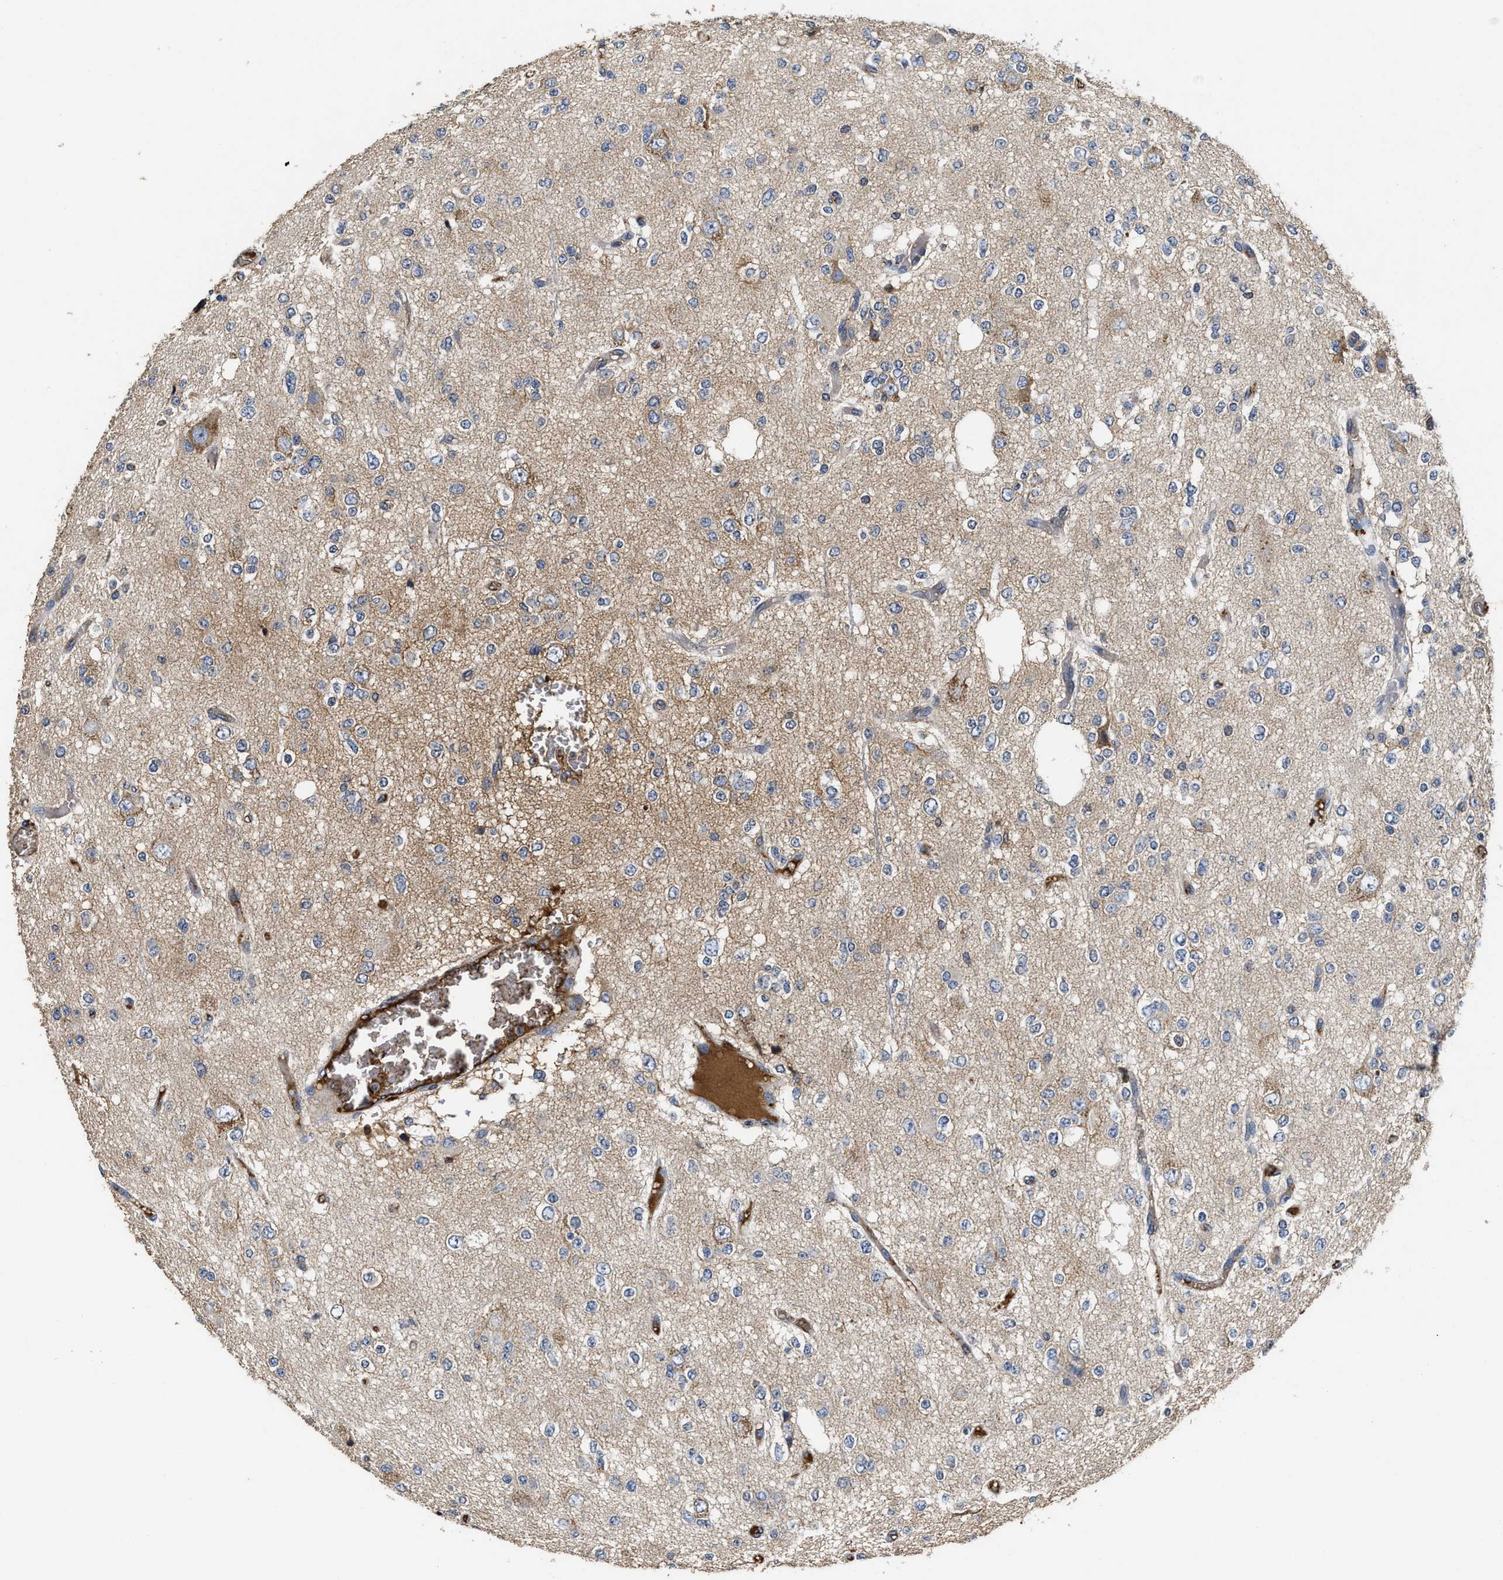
{"staining": {"intensity": "weak", "quantity": "<25%", "location": "cytoplasmic/membranous"}, "tissue": "glioma", "cell_type": "Tumor cells", "image_type": "cancer", "snomed": [{"axis": "morphology", "description": "Glioma, malignant, Low grade"}, {"axis": "topography", "description": "Brain"}], "caption": "Malignant glioma (low-grade) was stained to show a protein in brown. There is no significant positivity in tumor cells.", "gene": "C3", "patient": {"sex": "male", "age": 38}}